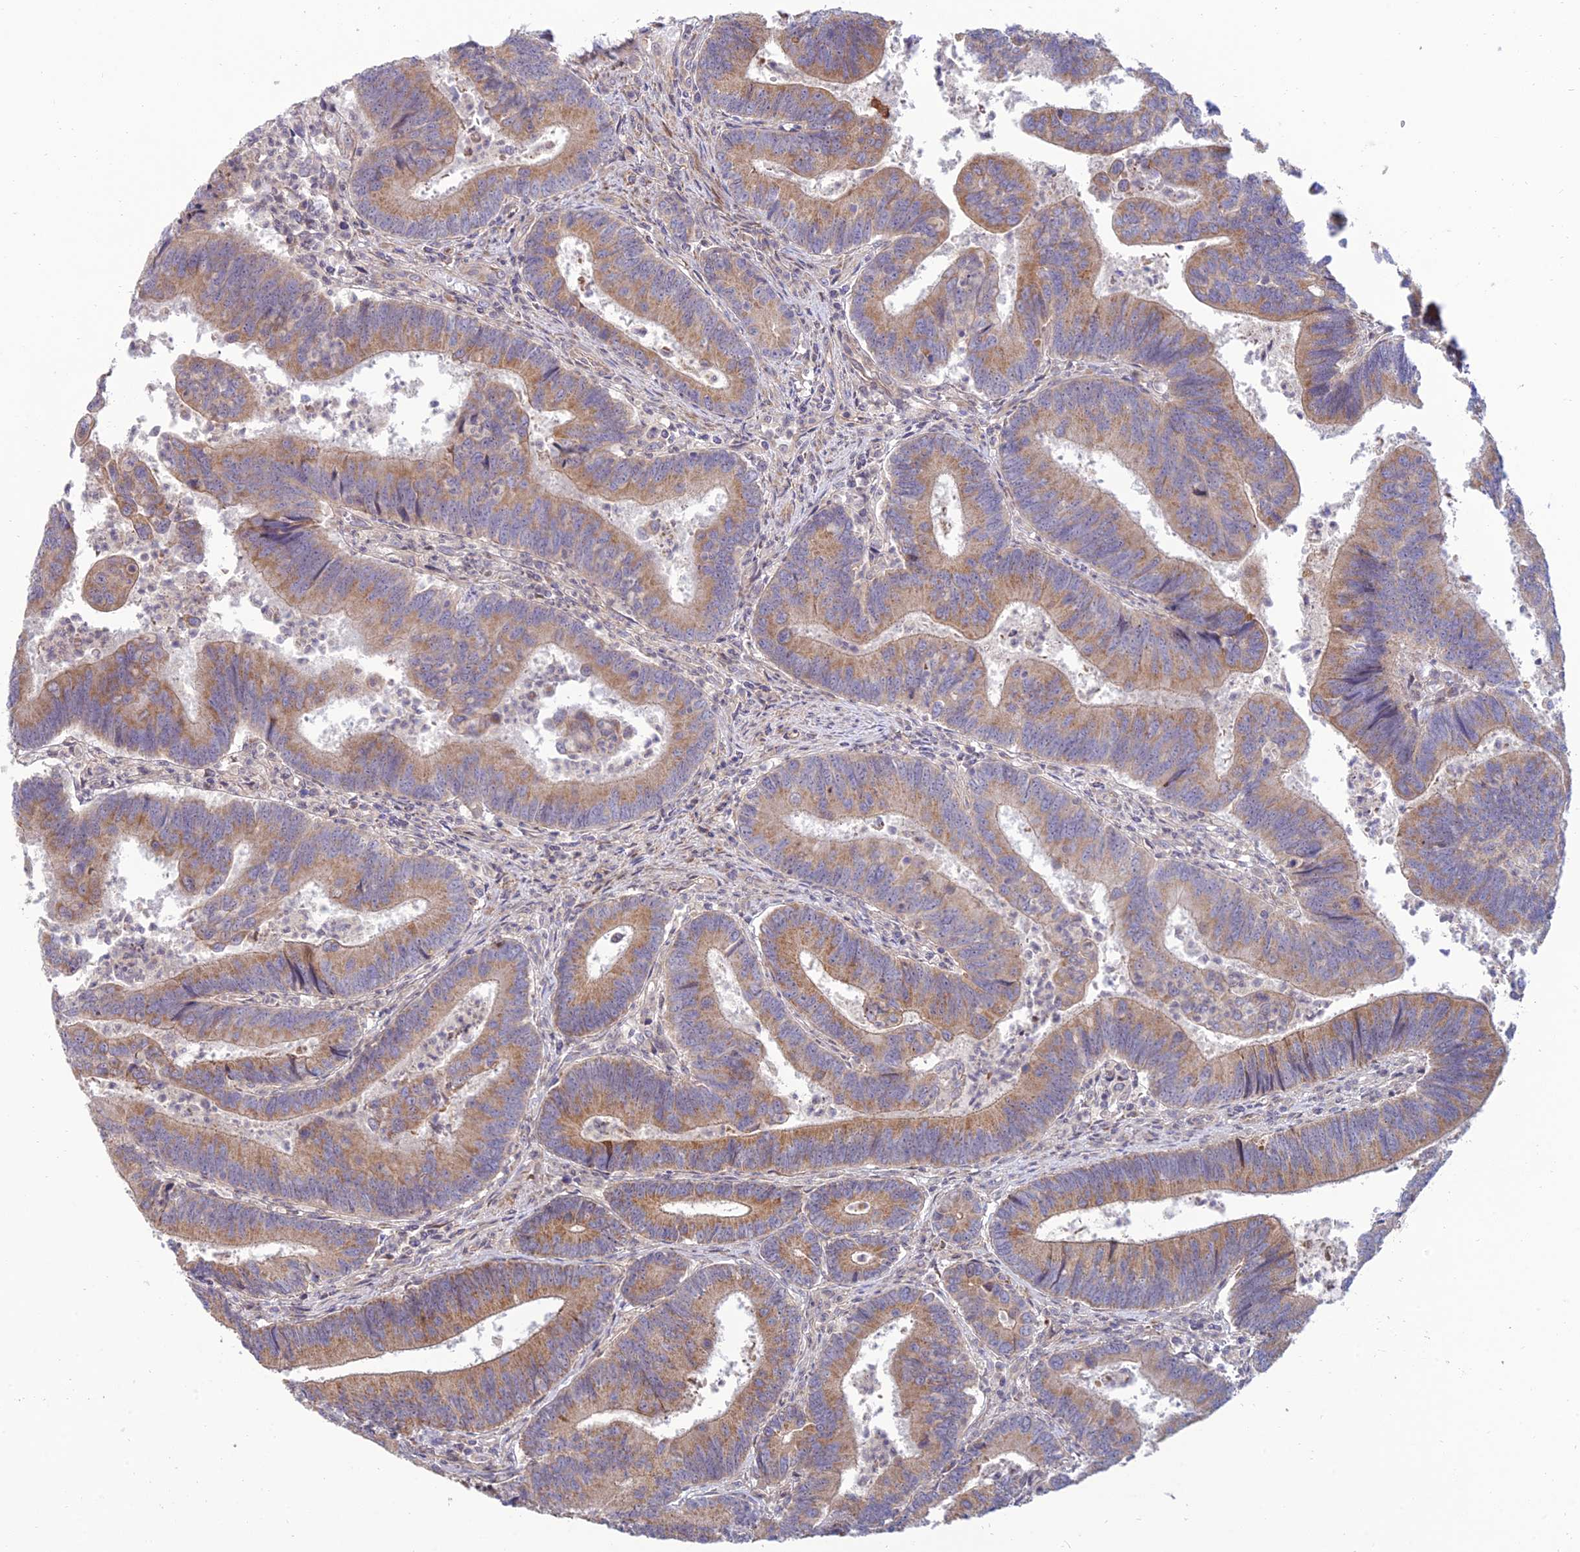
{"staining": {"intensity": "moderate", "quantity": "25%-75%", "location": "cytoplasmic/membranous"}, "tissue": "colorectal cancer", "cell_type": "Tumor cells", "image_type": "cancer", "snomed": [{"axis": "morphology", "description": "Adenocarcinoma, NOS"}, {"axis": "topography", "description": "Colon"}], "caption": "Immunohistochemical staining of human colorectal cancer displays medium levels of moderate cytoplasmic/membranous positivity in approximately 25%-75% of tumor cells. (brown staining indicates protein expression, while blue staining denotes nuclei).", "gene": "C3orf20", "patient": {"sex": "female", "age": 67}}